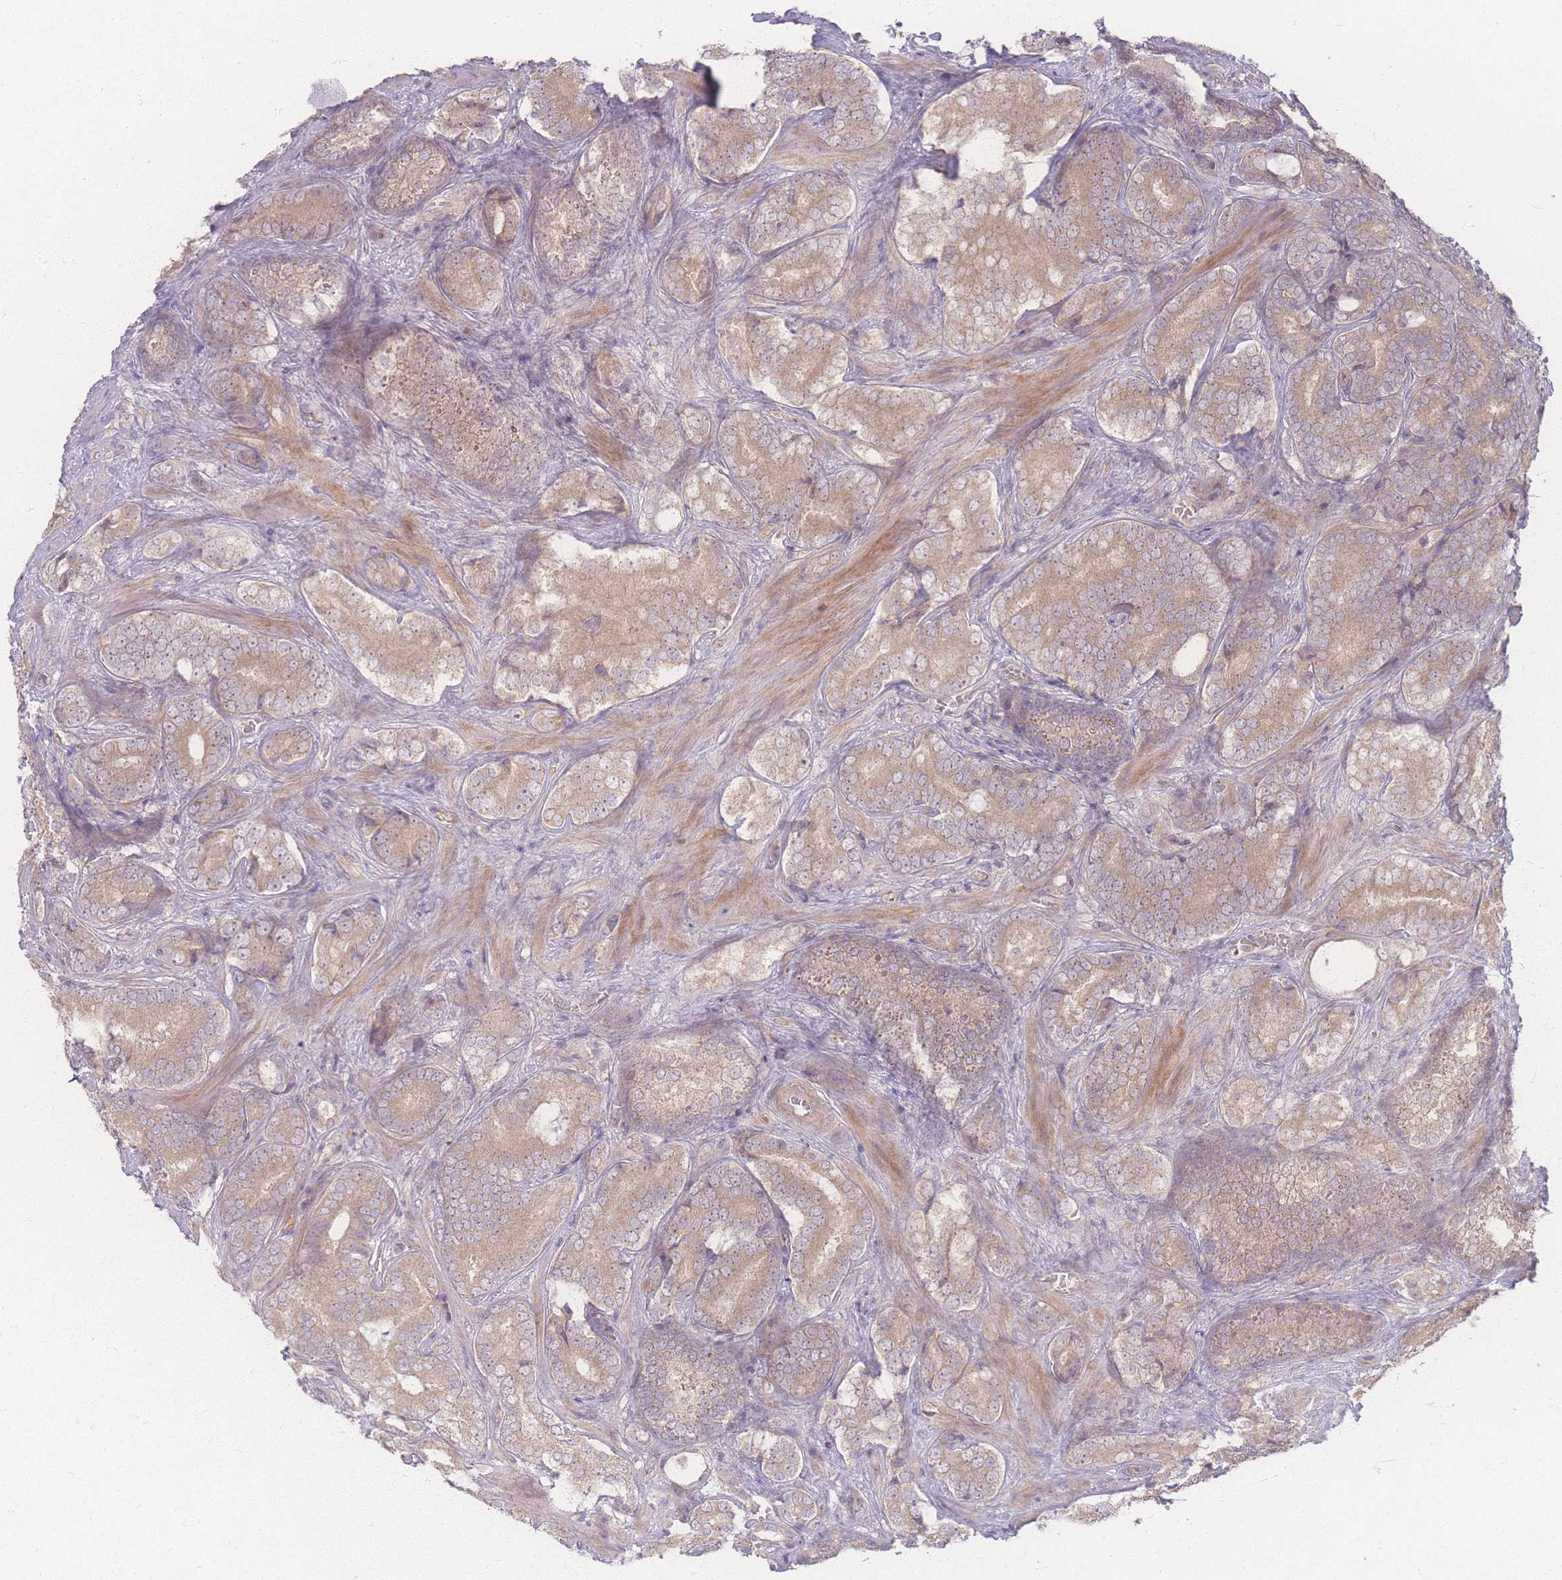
{"staining": {"intensity": "weak", "quantity": ">75%", "location": "cytoplasmic/membranous"}, "tissue": "prostate cancer", "cell_type": "Tumor cells", "image_type": "cancer", "snomed": [{"axis": "morphology", "description": "Adenocarcinoma, Low grade"}, {"axis": "topography", "description": "Prostate"}], "caption": "Prostate cancer tissue shows weak cytoplasmic/membranous expression in about >75% of tumor cells, visualized by immunohistochemistry.", "gene": "INSR", "patient": {"sex": "male", "age": 58}}